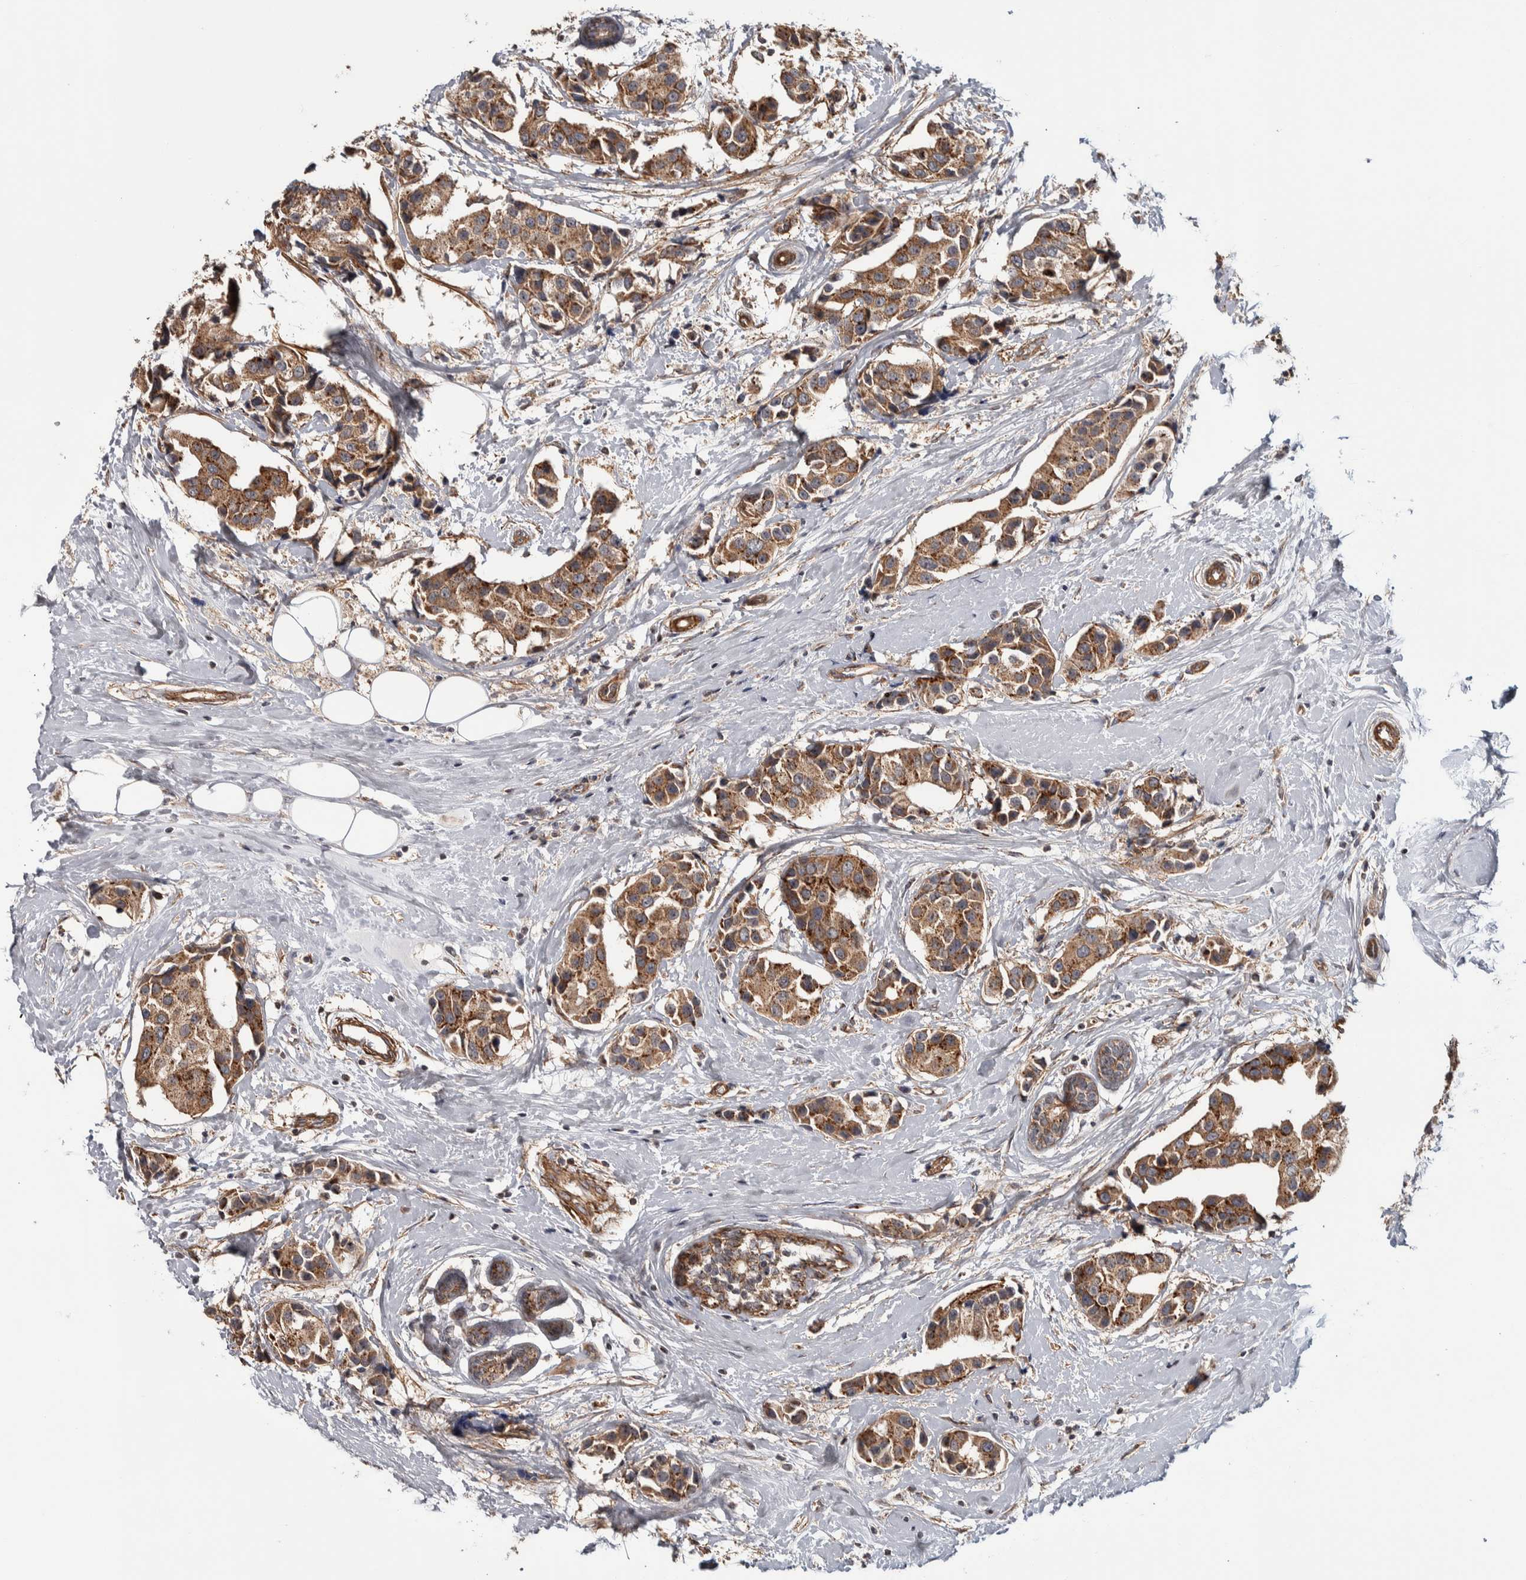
{"staining": {"intensity": "strong", "quantity": "25%-75%", "location": "cytoplasmic/membranous"}, "tissue": "breast cancer", "cell_type": "Tumor cells", "image_type": "cancer", "snomed": [{"axis": "morphology", "description": "Normal tissue, NOS"}, {"axis": "morphology", "description": "Duct carcinoma"}, {"axis": "topography", "description": "Breast"}], "caption": "Breast infiltrating ductal carcinoma was stained to show a protein in brown. There is high levels of strong cytoplasmic/membranous positivity in about 25%-75% of tumor cells. (DAB (3,3'-diaminobenzidine) = brown stain, brightfield microscopy at high magnification).", "gene": "CHMP4C", "patient": {"sex": "female", "age": 39}}